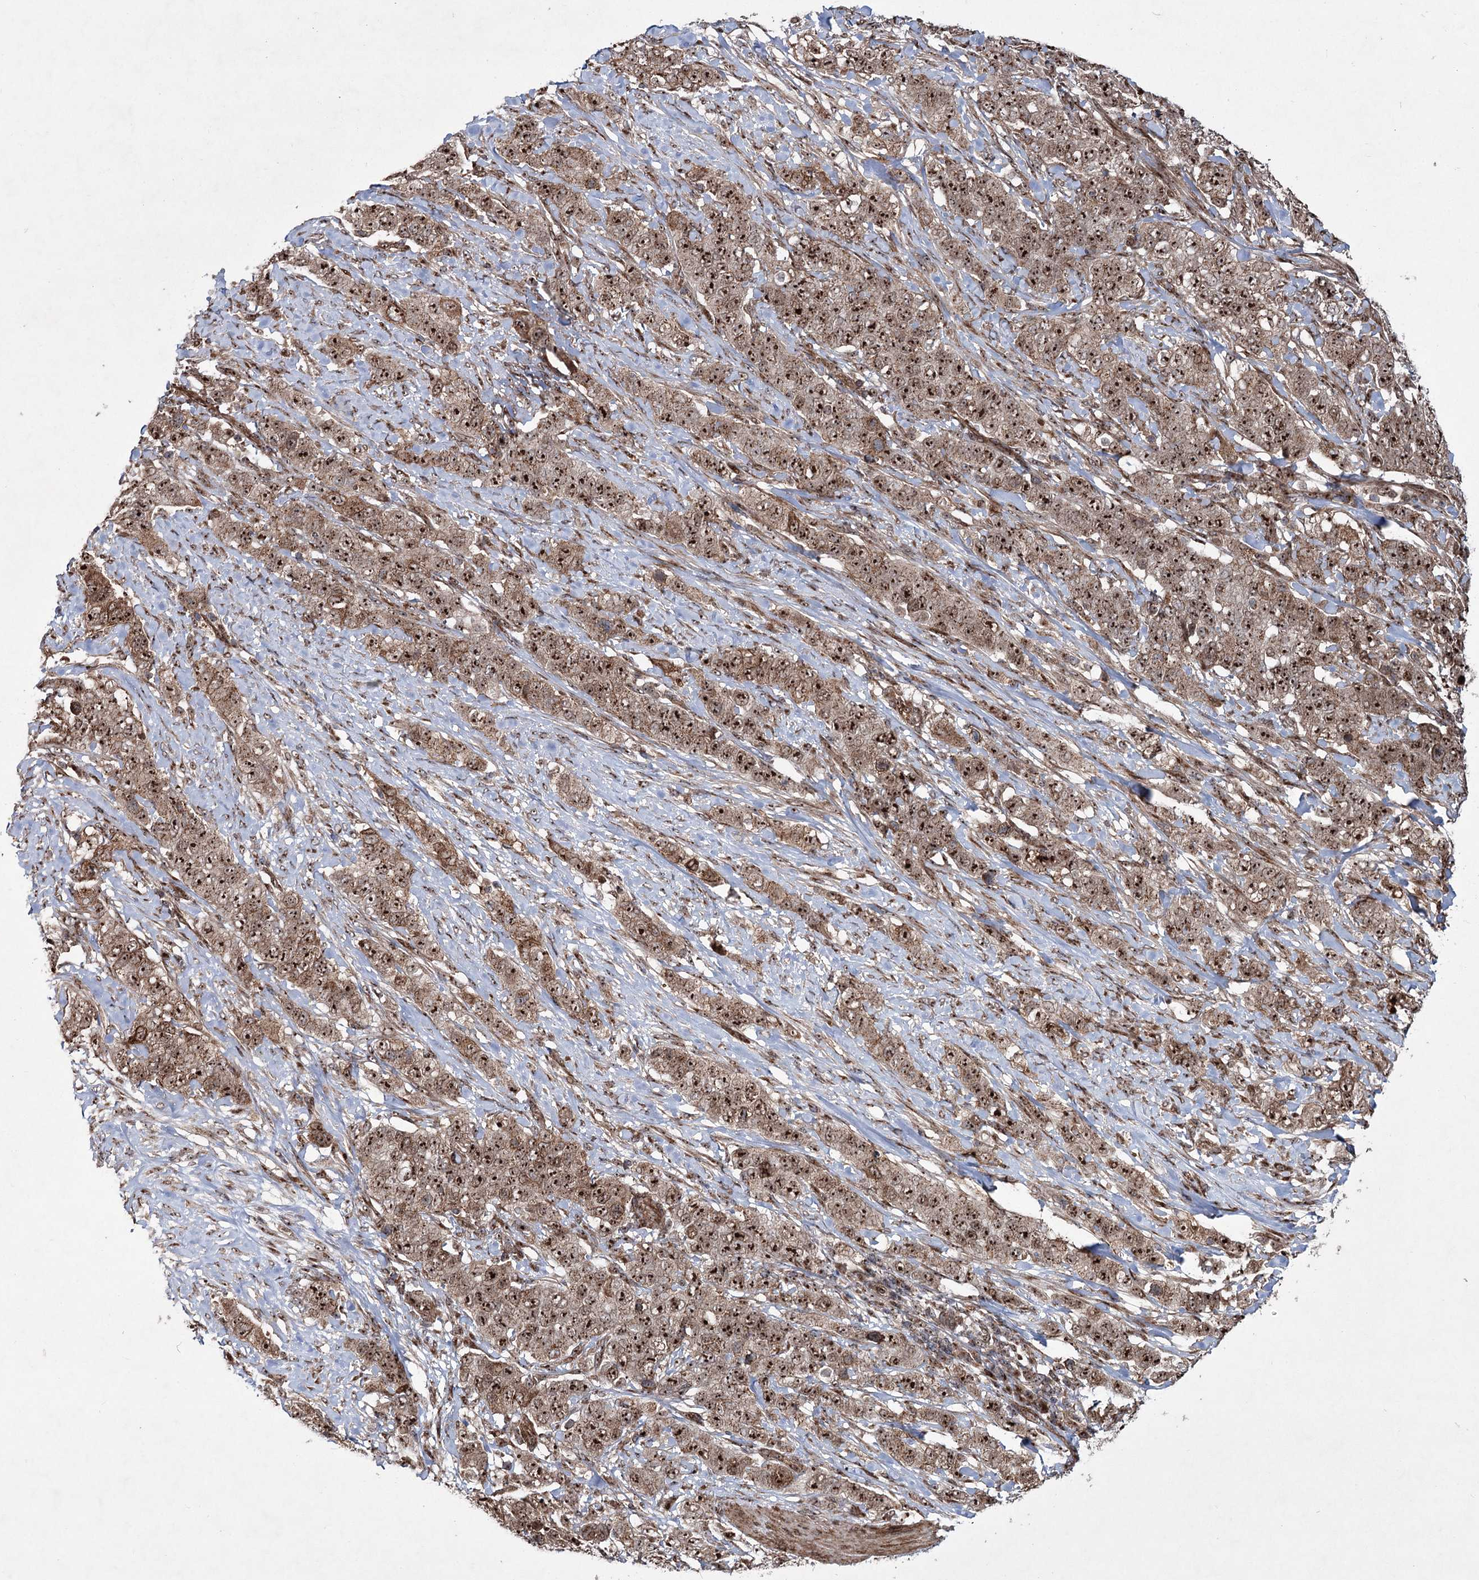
{"staining": {"intensity": "strong", "quantity": ">75%", "location": "cytoplasmic/membranous,nuclear"}, "tissue": "stomach cancer", "cell_type": "Tumor cells", "image_type": "cancer", "snomed": [{"axis": "morphology", "description": "Adenocarcinoma, NOS"}, {"axis": "topography", "description": "Stomach"}], "caption": "High-power microscopy captured an IHC histopathology image of adenocarcinoma (stomach), revealing strong cytoplasmic/membranous and nuclear expression in about >75% of tumor cells.", "gene": "SERINC5", "patient": {"sex": "male", "age": 48}}